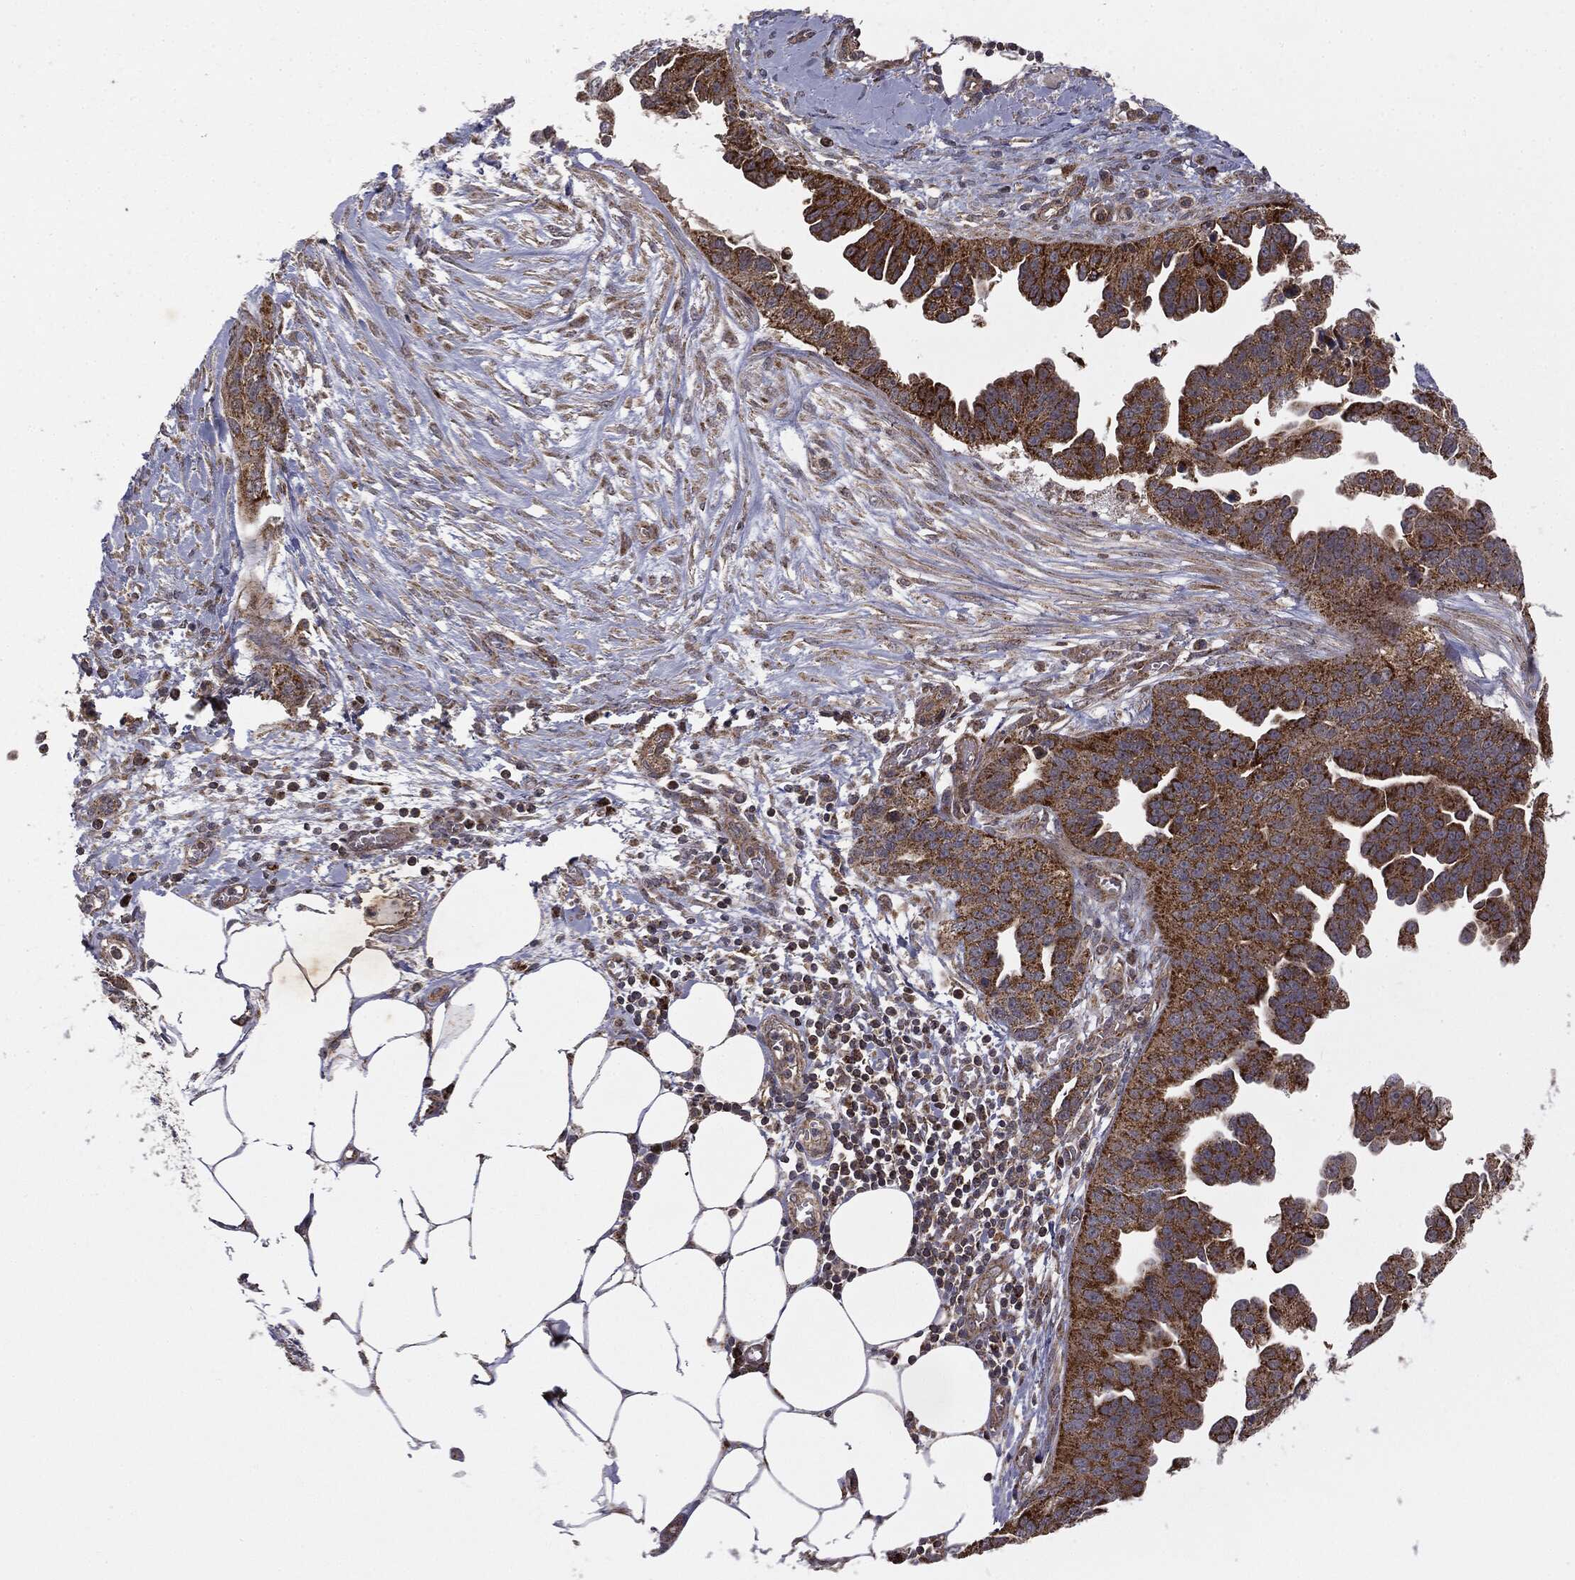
{"staining": {"intensity": "strong", "quantity": ">75%", "location": "cytoplasmic/membranous"}, "tissue": "ovarian cancer", "cell_type": "Tumor cells", "image_type": "cancer", "snomed": [{"axis": "morphology", "description": "Cystadenocarcinoma, serous, NOS"}, {"axis": "topography", "description": "Ovary"}], "caption": "Protein expression analysis of human ovarian serous cystadenocarcinoma reveals strong cytoplasmic/membranous expression in approximately >75% of tumor cells.", "gene": "MTOR", "patient": {"sex": "female", "age": 75}}